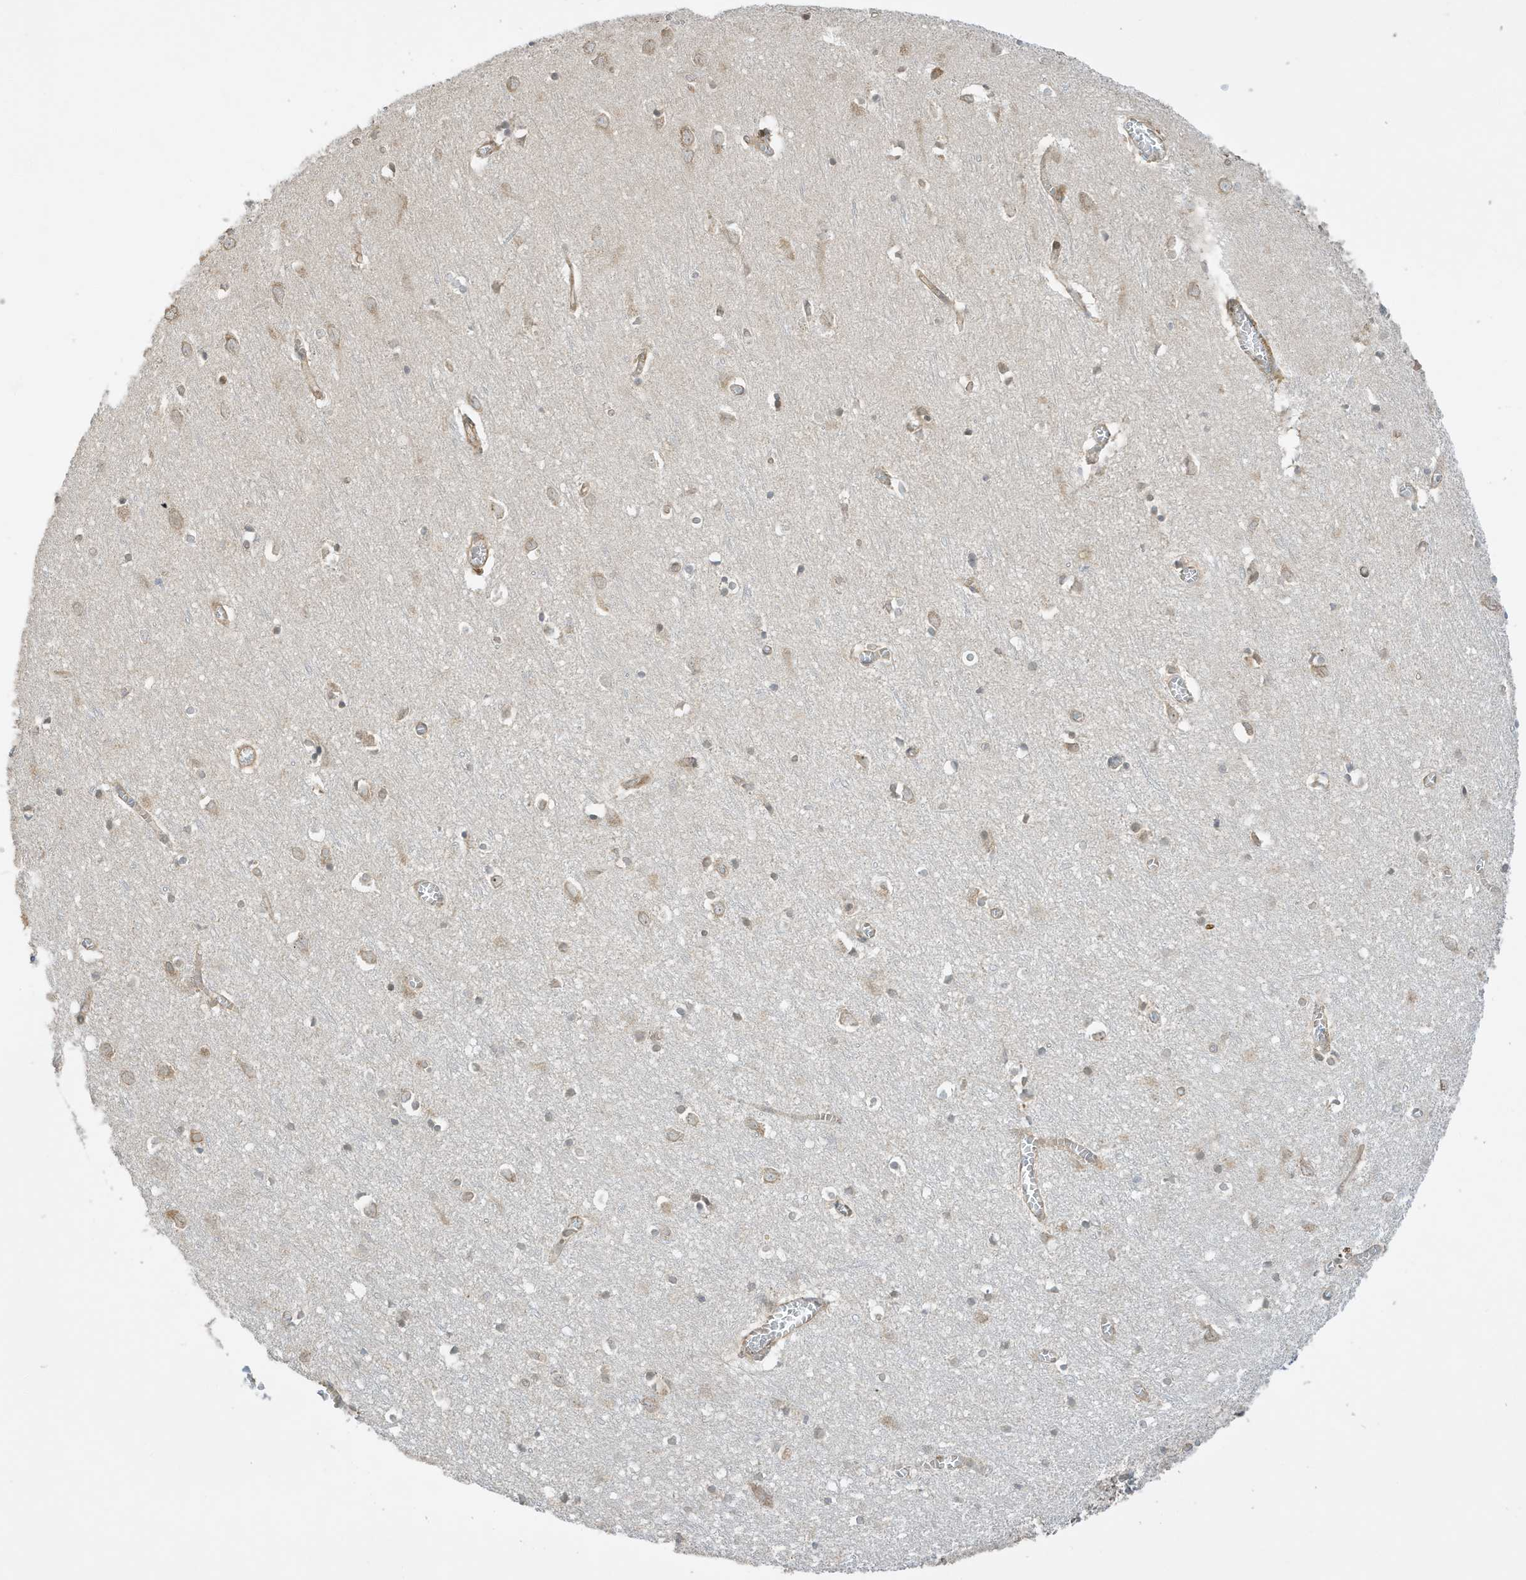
{"staining": {"intensity": "weak", "quantity": ">75%", "location": "cytoplasmic/membranous"}, "tissue": "cerebral cortex", "cell_type": "Endothelial cells", "image_type": "normal", "snomed": [{"axis": "morphology", "description": "Normal tissue, NOS"}, {"axis": "topography", "description": "Cerebral cortex"}], "caption": "This micrograph reveals IHC staining of unremarkable cerebral cortex, with low weak cytoplasmic/membranous staining in approximately >75% of endothelial cells.", "gene": "SCARF2", "patient": {"sex": "female", "age": 64}}